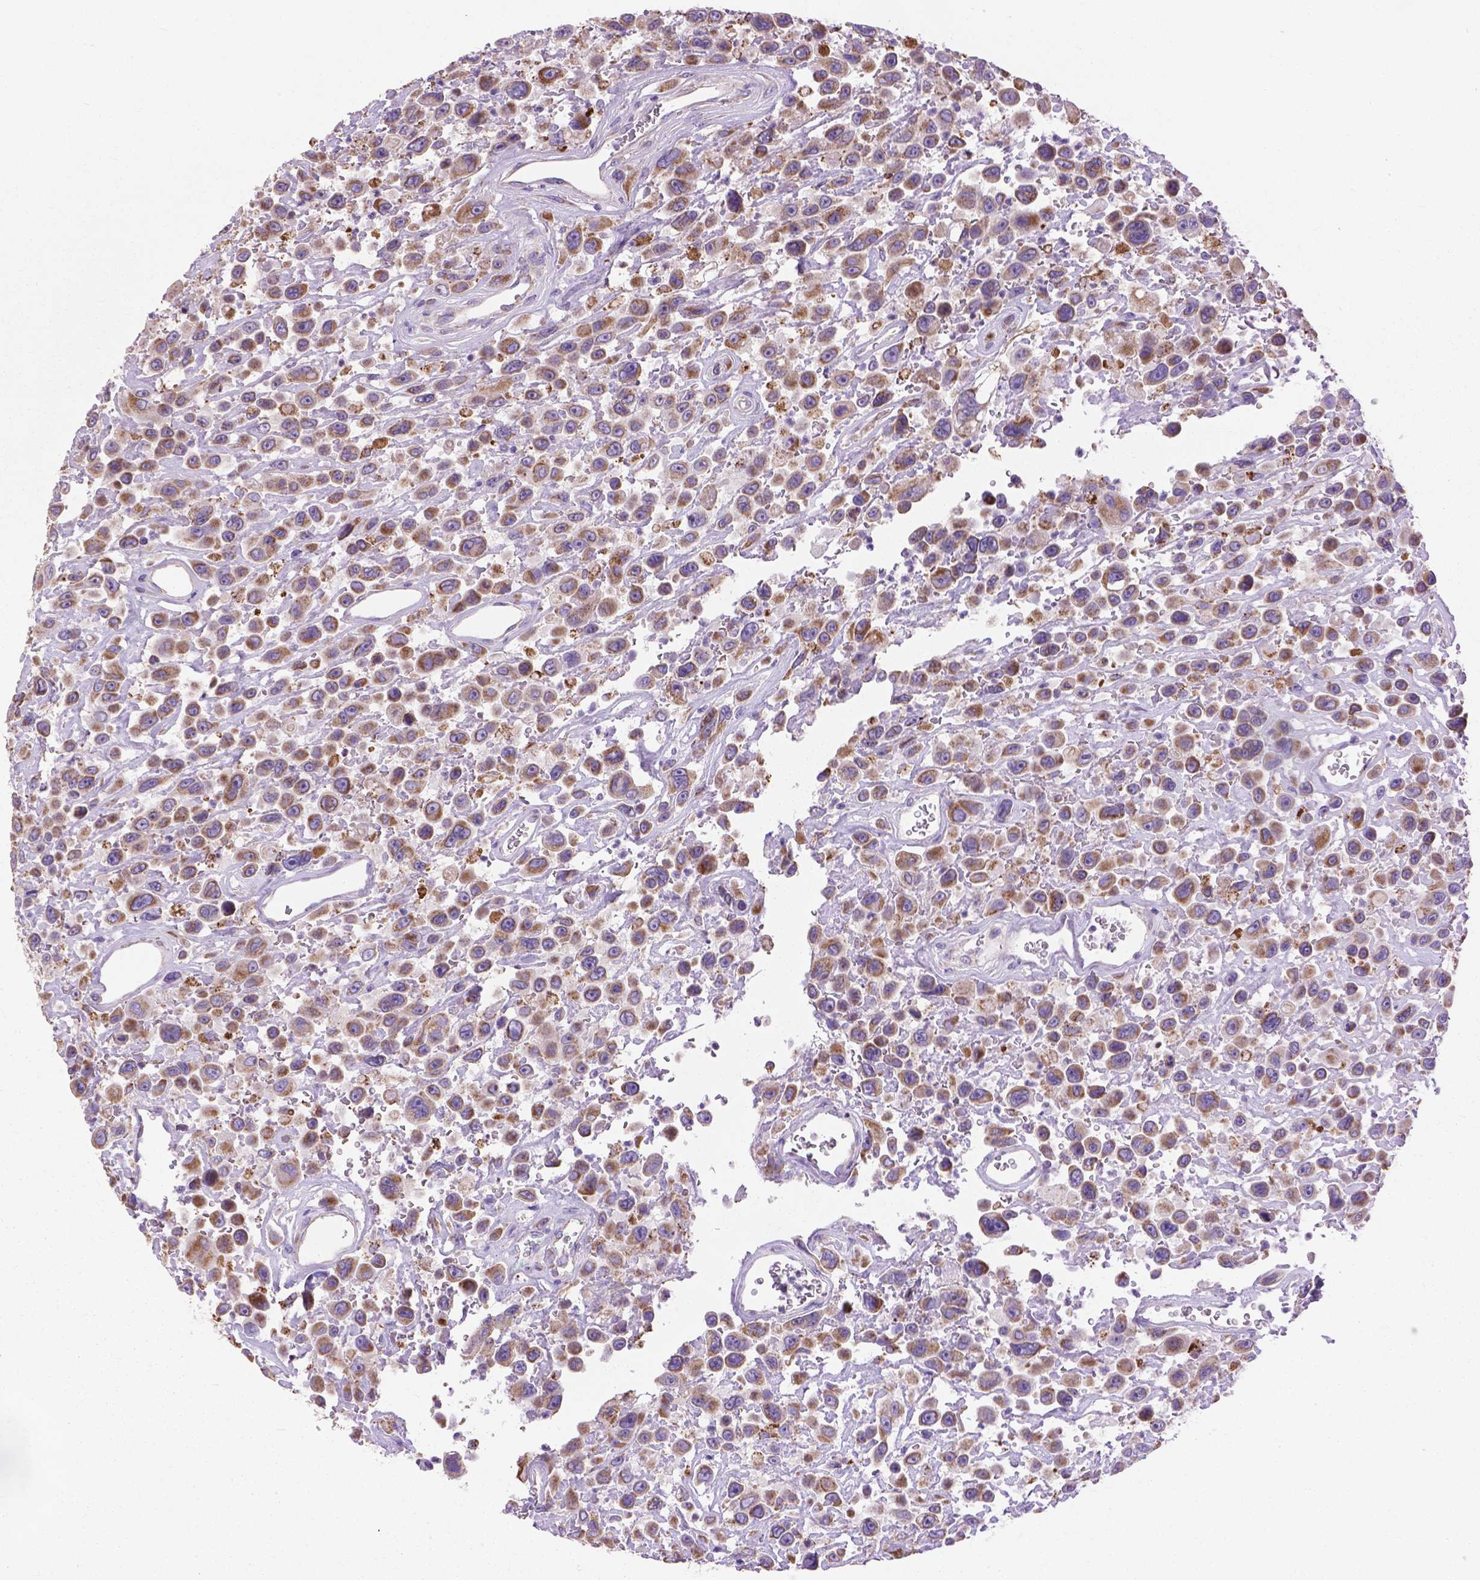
{"staining": {"intensity": "moderate", "quantity": ">75%", "location": "cytoplasmic/membranous"}, "tissue": "urothelial cancer", "cell_type": "Tumor cells", "image_type": "cancer", "snomed": [{"axis": "morphology", "description": "Urothelial carcinoma, High grade"}, {"axis": "topography", "description": "Urinary bladder"}], "caption": "The image displays immunohistochemical staining of high-grade urothelial carcinoma. There is moderate cytoplasmic/membranous expression is present in about >75% of tumor cells.", "gene": "VDAC1", "patient": {"sex": "male", "age": 53}}